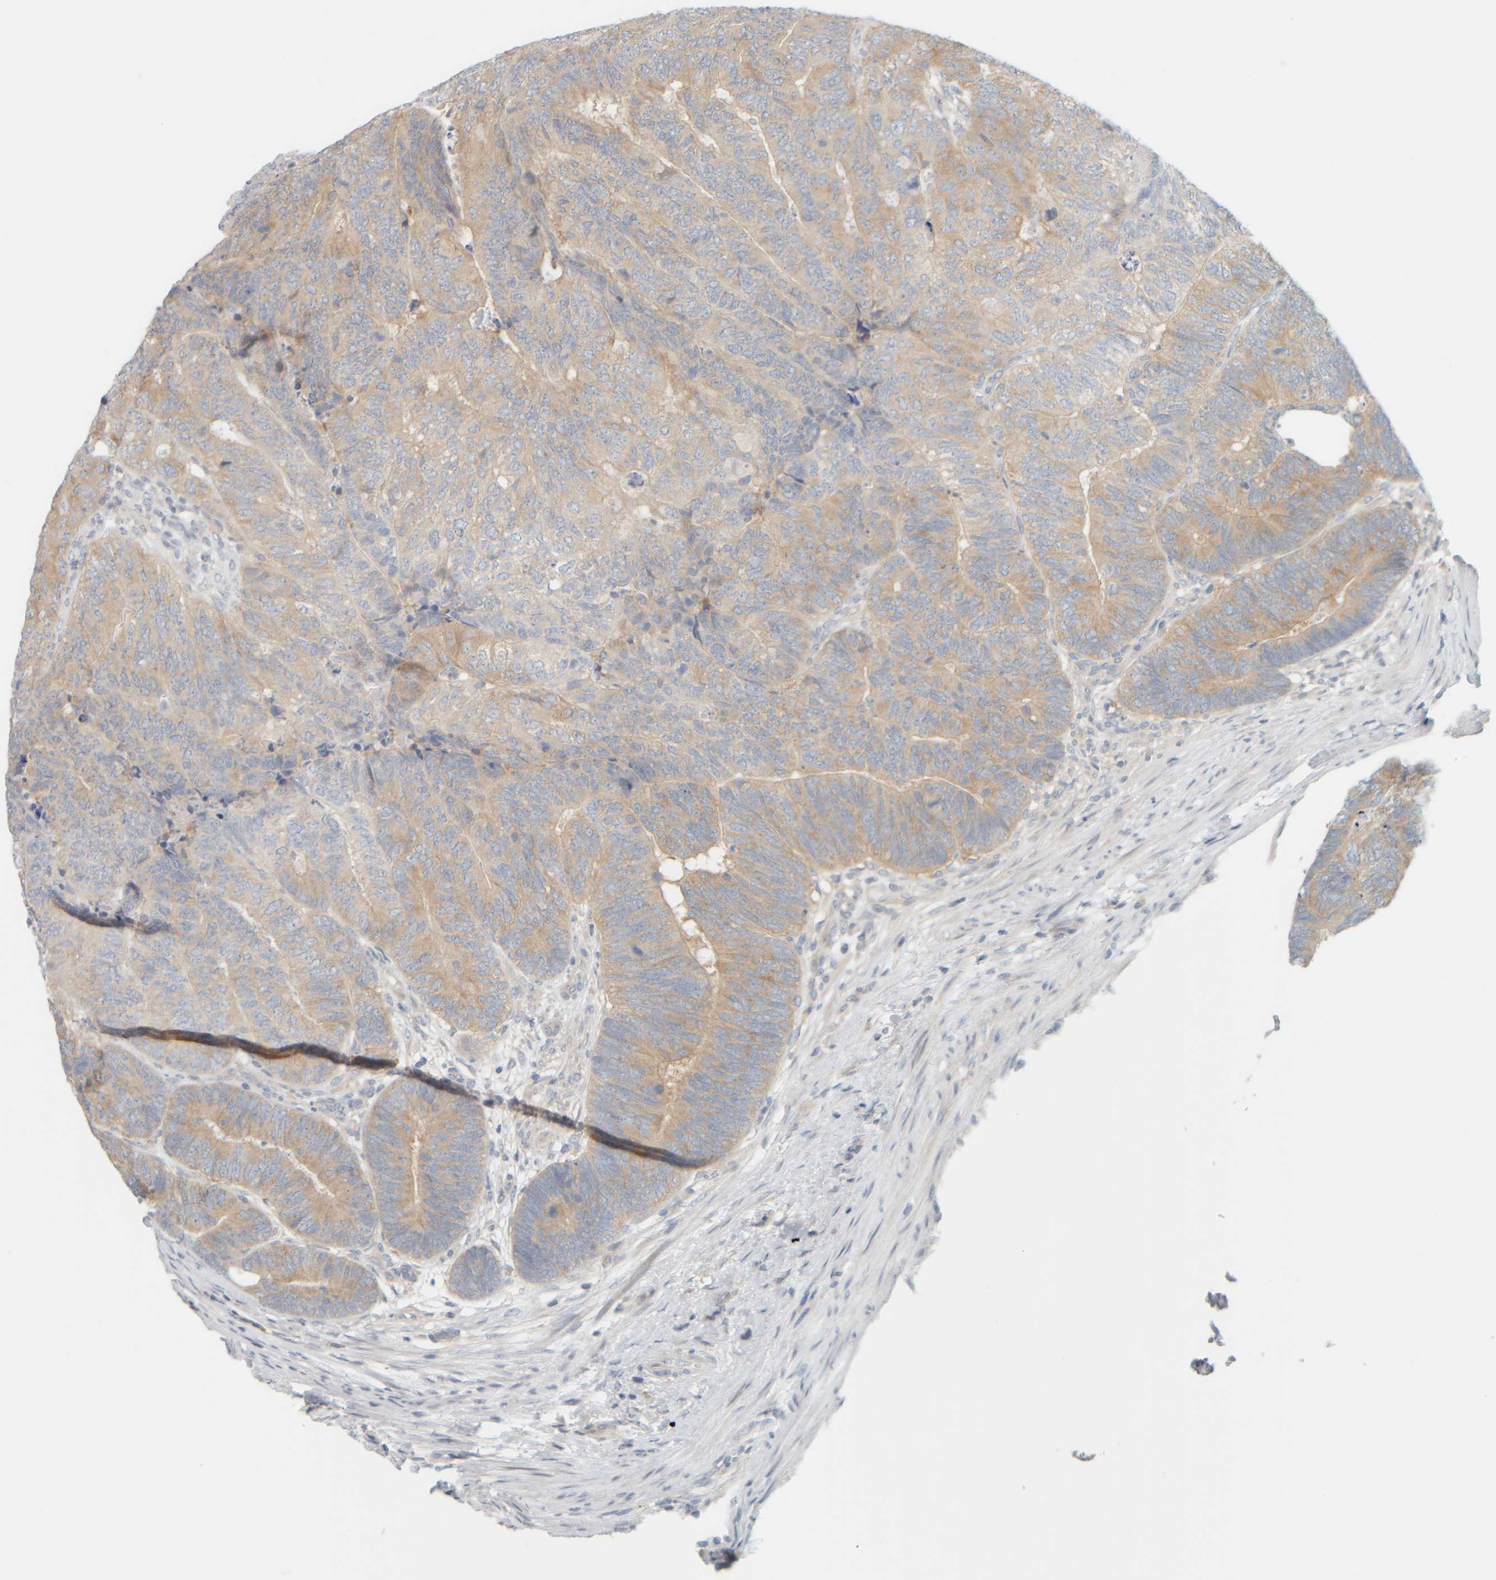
{"staining": {"intensity": "weak", "quantity": ">75%", "location": "cytoplasmic/membranous"}, "tissue": "colorectal cancer", "cell_type": "Tumor cells", "image_type": "cancer", "snomed": [{"axis": "morphology", "description": "Adenocarcinoma, NOS"}, {"axis": "topography", "description": "Colon"}], "caption": "A brown stain highlights weak cytoplasmic/membranous expression of a protein in human adenocarcinoma (colorectal) tumor cells. (DAB IHC with brightfield microscopy, high magnification).", "gene": "PTGES3L-AARSD1", "patient": {"sex": "female", "age": 67}}